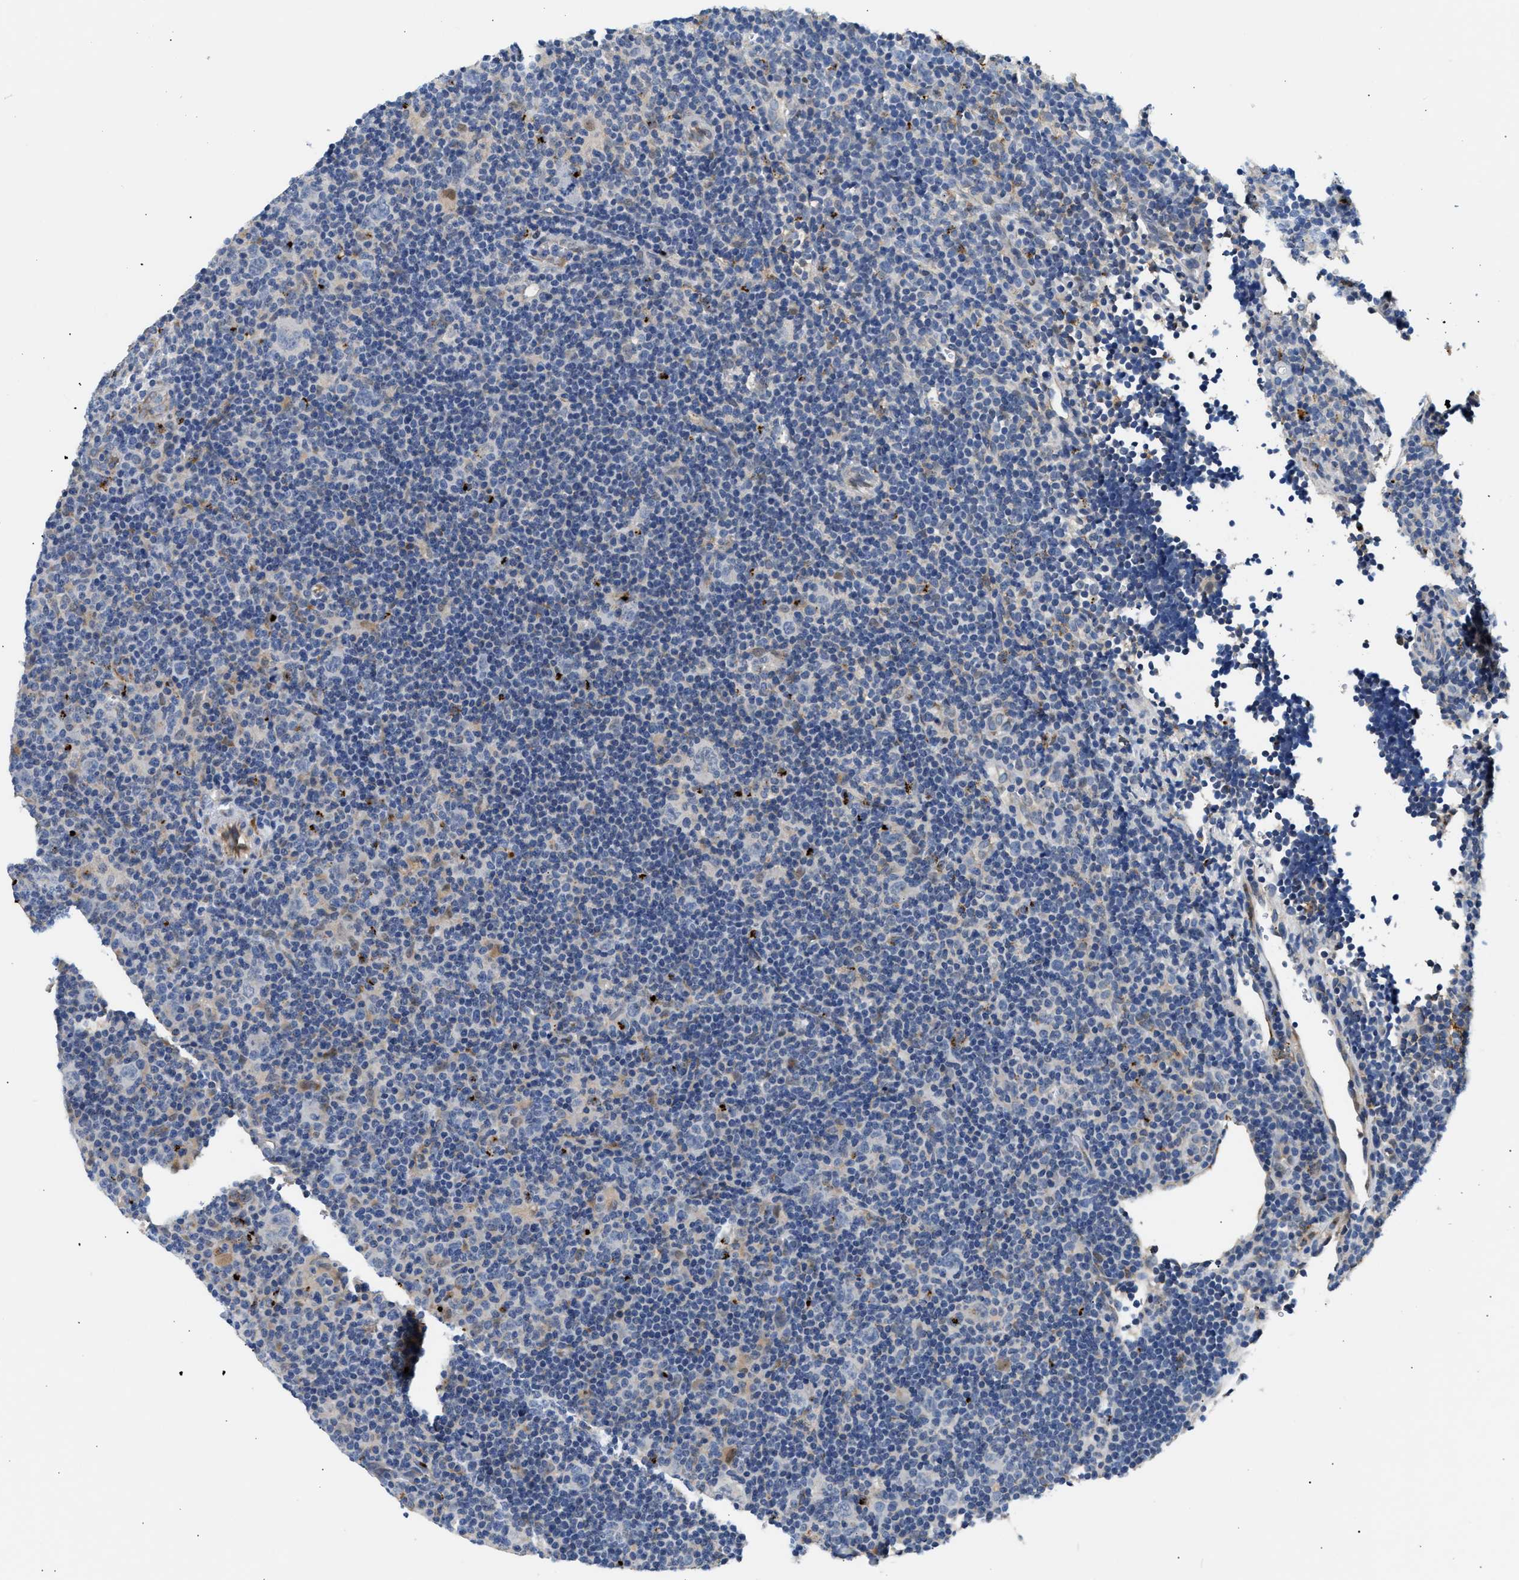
{"staining": {"intensity": "negative", "quantity": "none", "location": "none"}, "tissue": "lymphoma", "cell_type": "Tumor cells", "image_type": "cancer", "snomed": [{"axis": "morphology", "description": "Hodgkin's disease, NOS"}, {"axis": "topography", "description": "Lymph node"}], "caption": "Tumor cells are negative for protein expression in human Hodgkin's disease. (DAB immunohistochemistry, high magnification).", "gene": "PPM1L", "patient": {"sex": "female", "age": 57}}